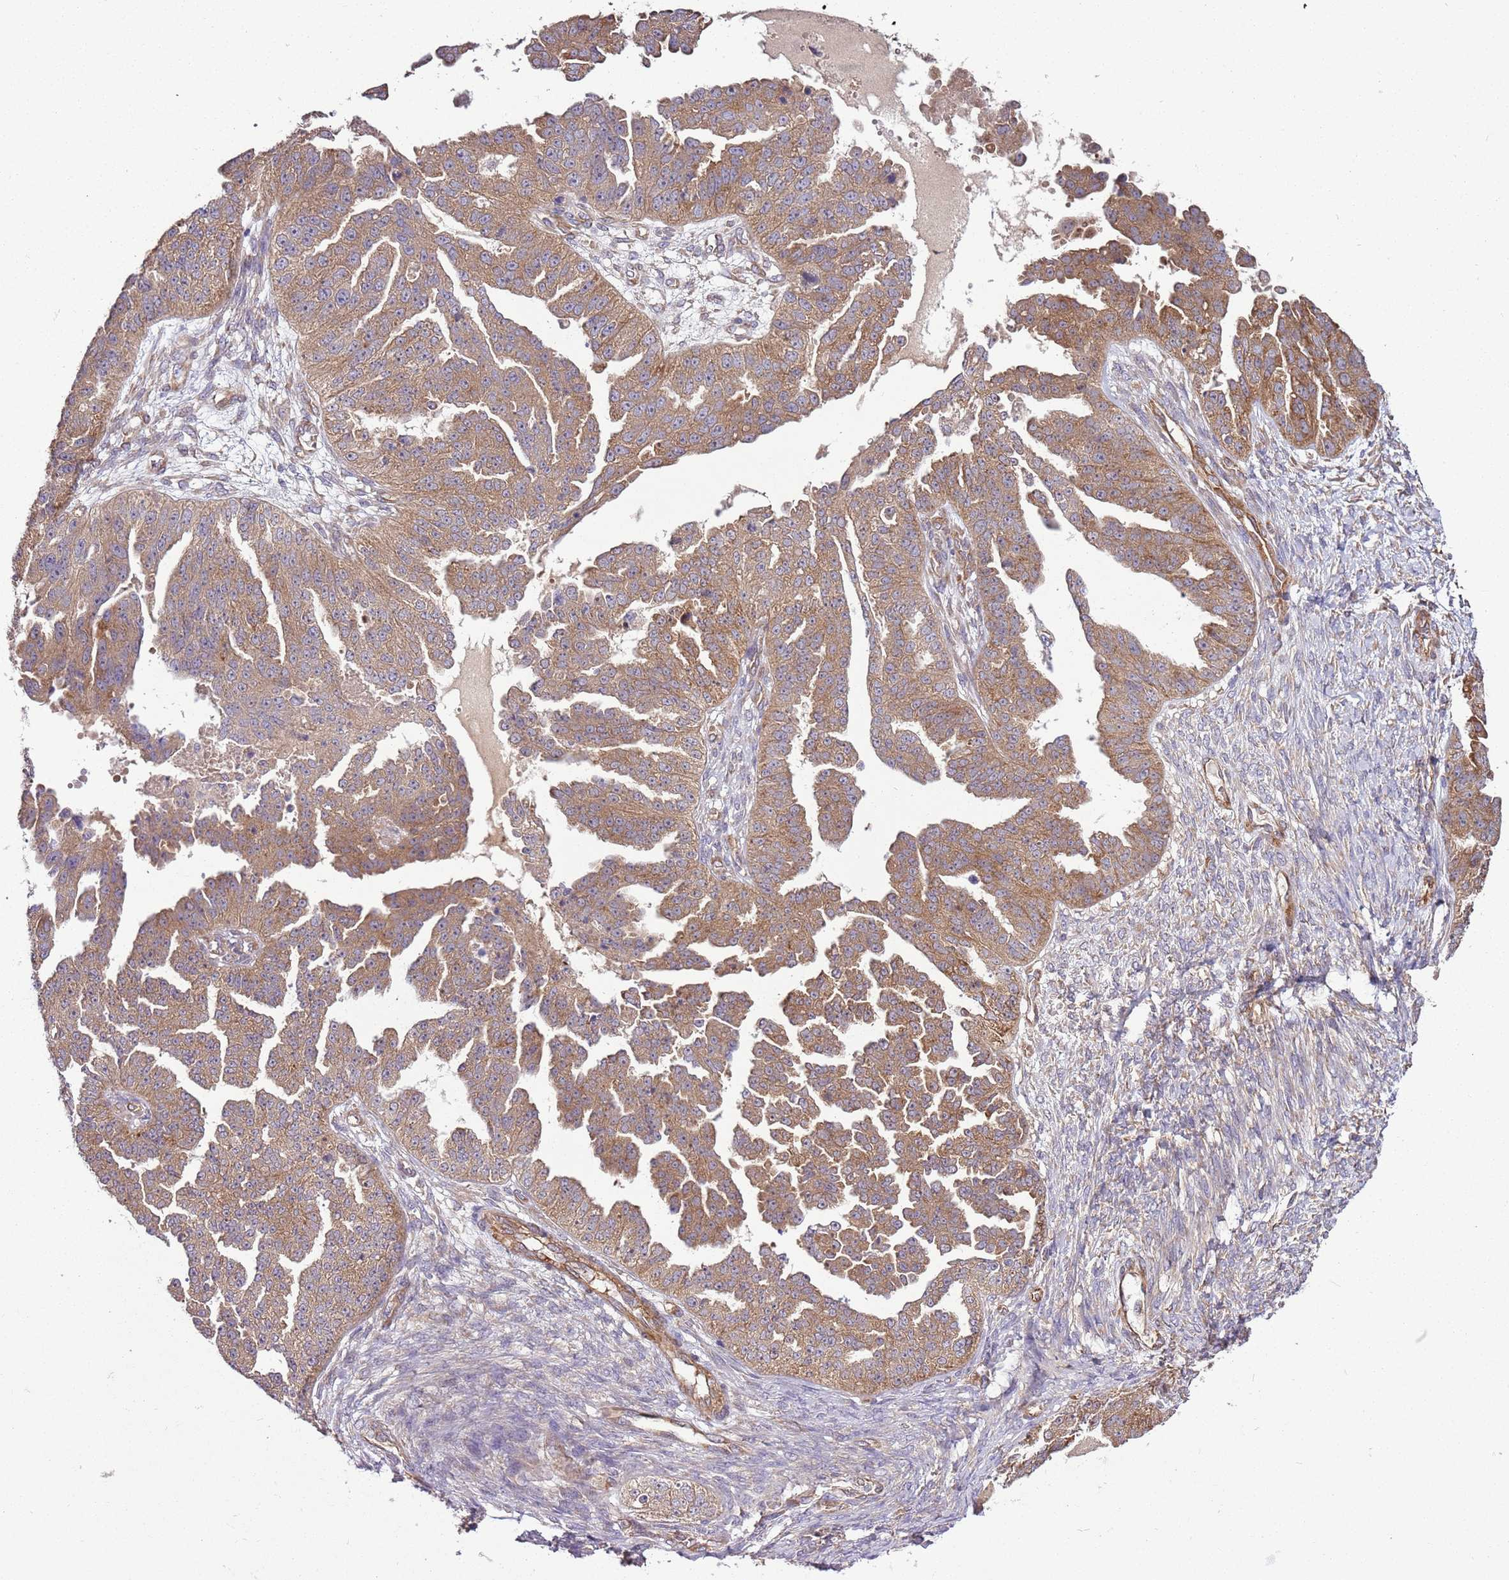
{"staining": {"intensity": "moderate", "quantity": ">75%", "location": "cytoplasmic/membranous"}, "tissue": "ovarian cancer", "cell_type": "Tumor cells", "image_type": "cancer", "snomed": [{"axis": "morphology", "description": "Cystadenocarcinoma, serous, NOS"}, {"axis": "topography", "description": "Ovary"}], "caption": "High-magnification brightfield microscopy of serous cystadenocarcinoma (ovarian) stained with DAB (brown) and counterstained with hematoxylin (blue). tumor cells exhibit moderate cytoplasmic/membranous staining is appreciated in approximately>75% of cells.", "gene": "GNL1", "patient": {"sex": "female", "age": 58}}